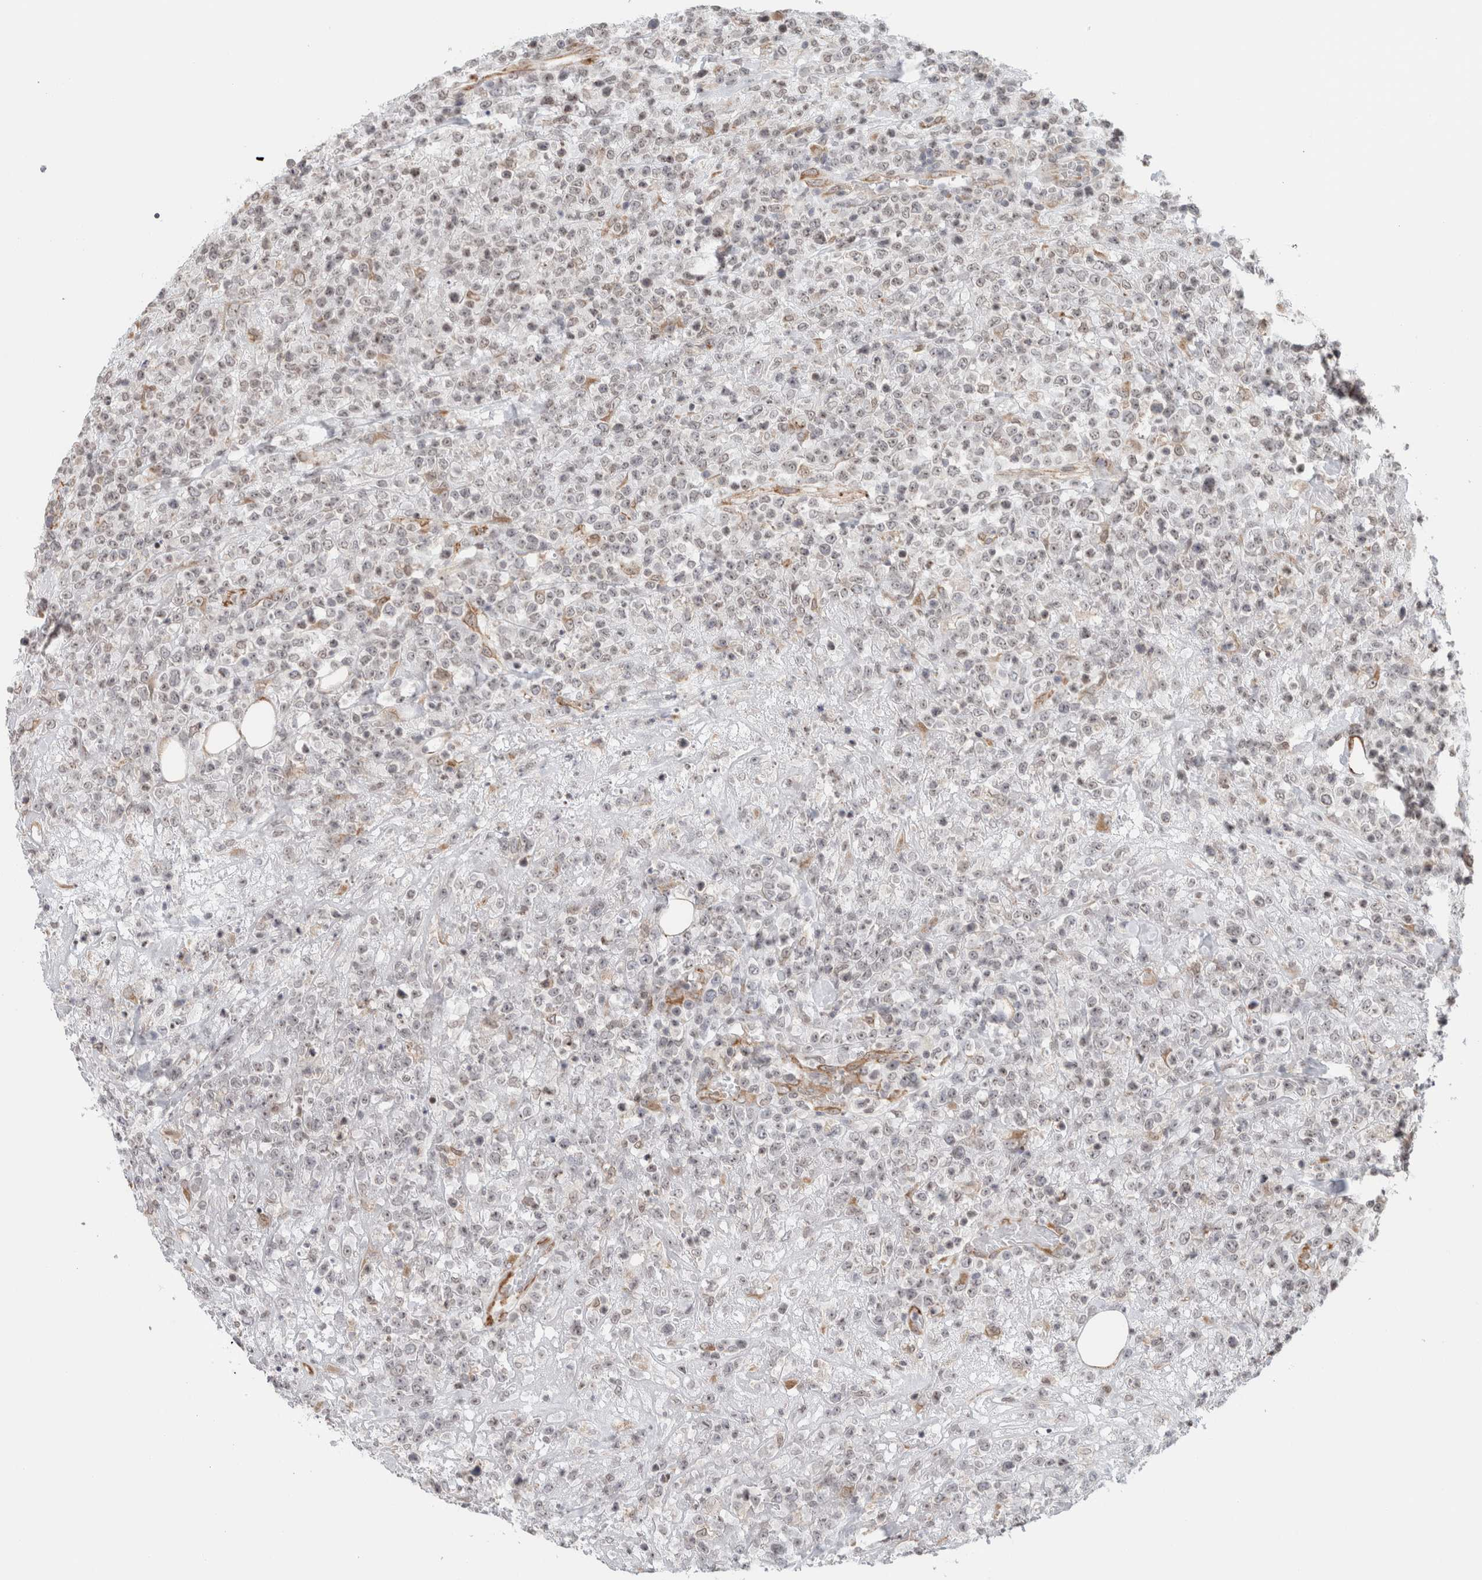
{"staining": {"intensity": "weak", "quantity": "25%-75%", "location": "nuclear"}, "tissue": "lymphoma", "cell_type": "Tumor cells", "image_type": "cancer", "snomed": [{"axis": "morphology", "description": "Malignant lymphoma, non-Hodgkin's type, High grade"}, {"axis": "topography", "description": "Colon"}], "caption": "A brown stain highlights weak nuclear expression of a protein in human high-grade malignant lymphoma, non-Hodgkin's type tumor cells. The protein is shown in brown color, while the nuclei are stained blue.", "gene": "RBMX2", "patient": {"sex": "female", "age": 53}}